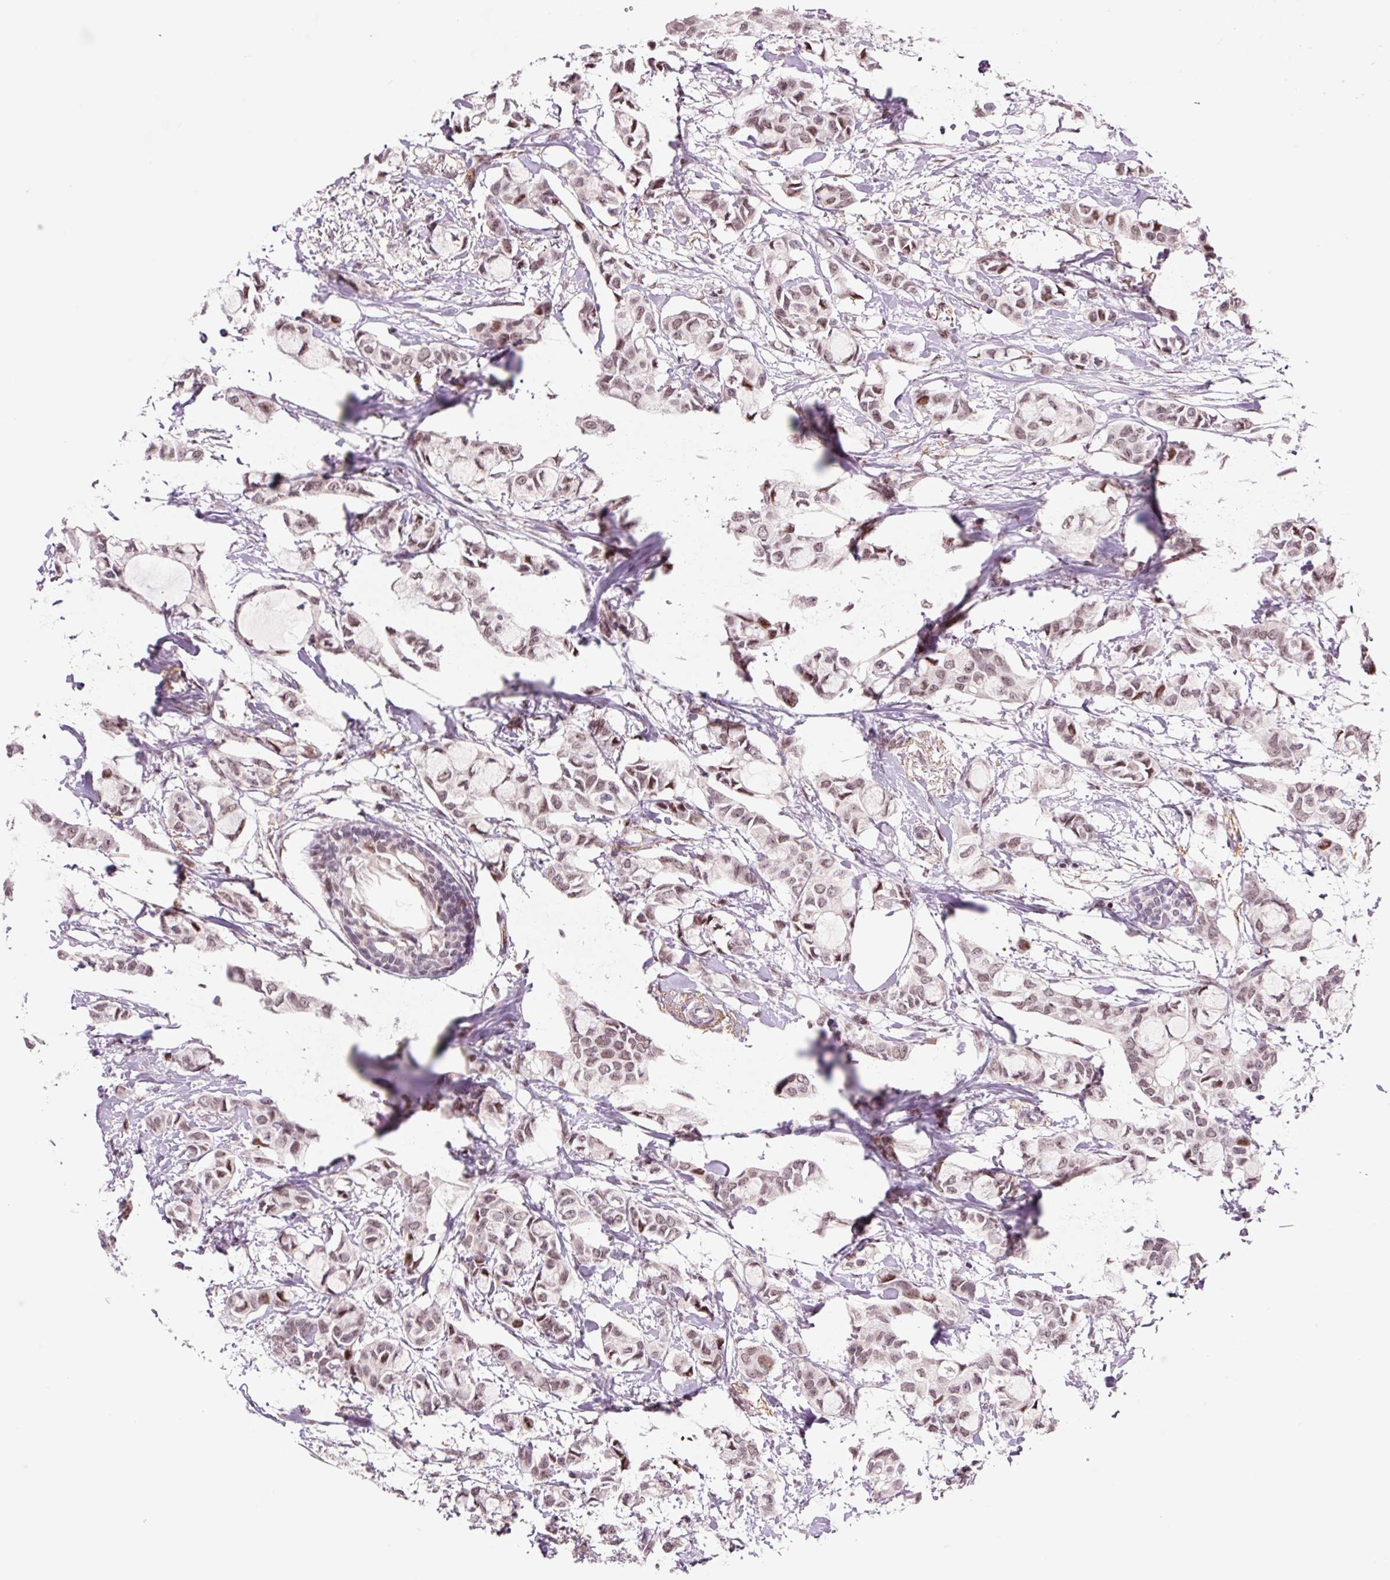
{"staining": {"intensity": "moderate", "quantity": ">75%", "location": "nuclear"}, "tissue": "breast cancer", "cell_type": "Tumor cells", "image_type": "cancer", "snomed": [{"axis": "morphology", "description": "Duct carcinoma"}, {"axis": "topography", "description": "Breast"}], "caption": "This image demonstrates immunohistochemistry (IHC) staining of breast cancer (intraductal carcinoma), with medium moderate nuclear positivity in about >75% of tumor cells.", "gene": "CCNL2", "patient": {"sex": "female", "age": 73}}